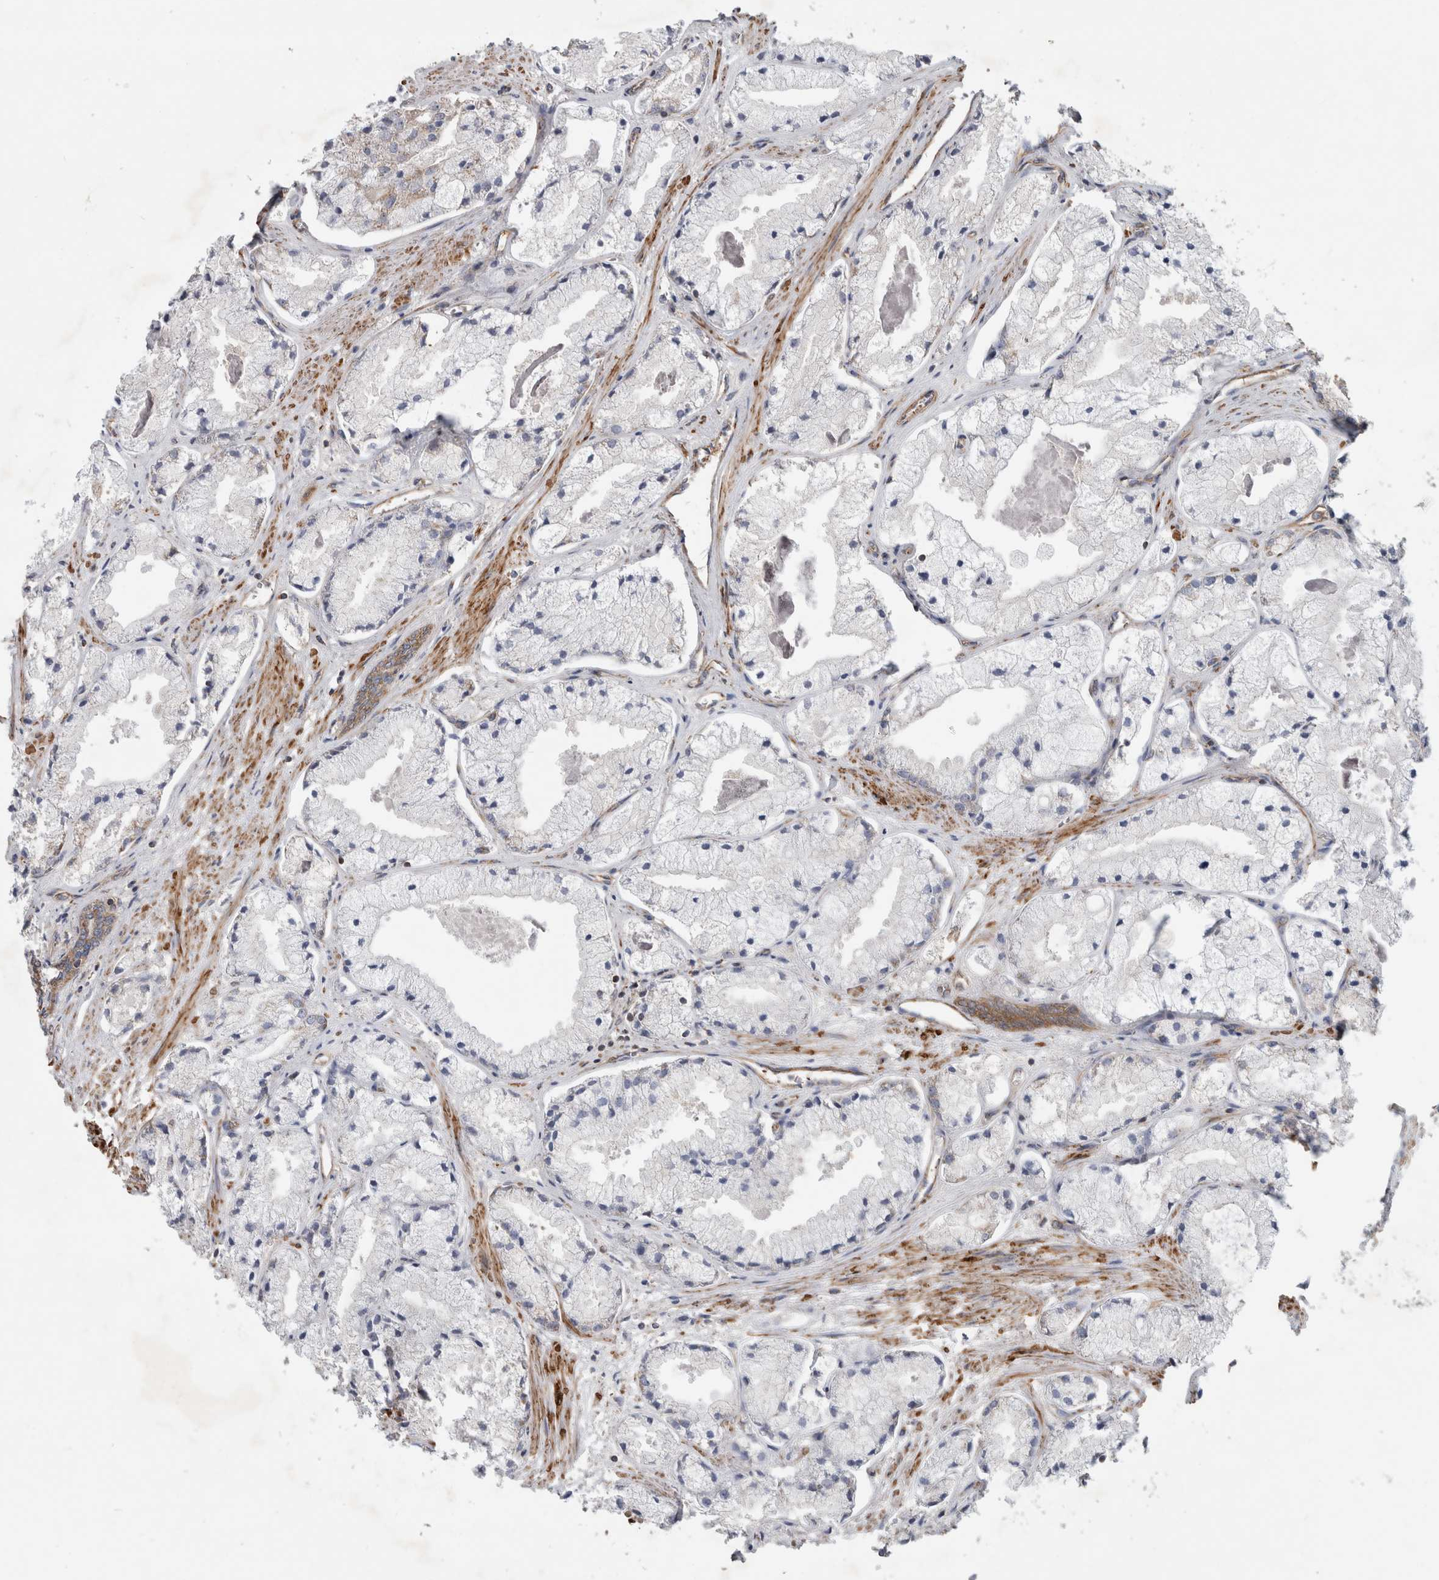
{"staining": {"intensity": "negative", "quantity": "none", "location": "none"}, "tissue": "prostate cancer", "cell_type": "Tumor cells", "image_type": "cancer", "snomed": [{"axis": "morphology", "description": "Adenocarcinoma, High grade"}, {"axis": "topography", "description": "Prostate"}], "caption": "Prostate cancer was stained to show a protein in brown. There is no significant staining in tumor cells.", "gene": "SFXN2", "patient": {"sex": "male", "age": 50}}